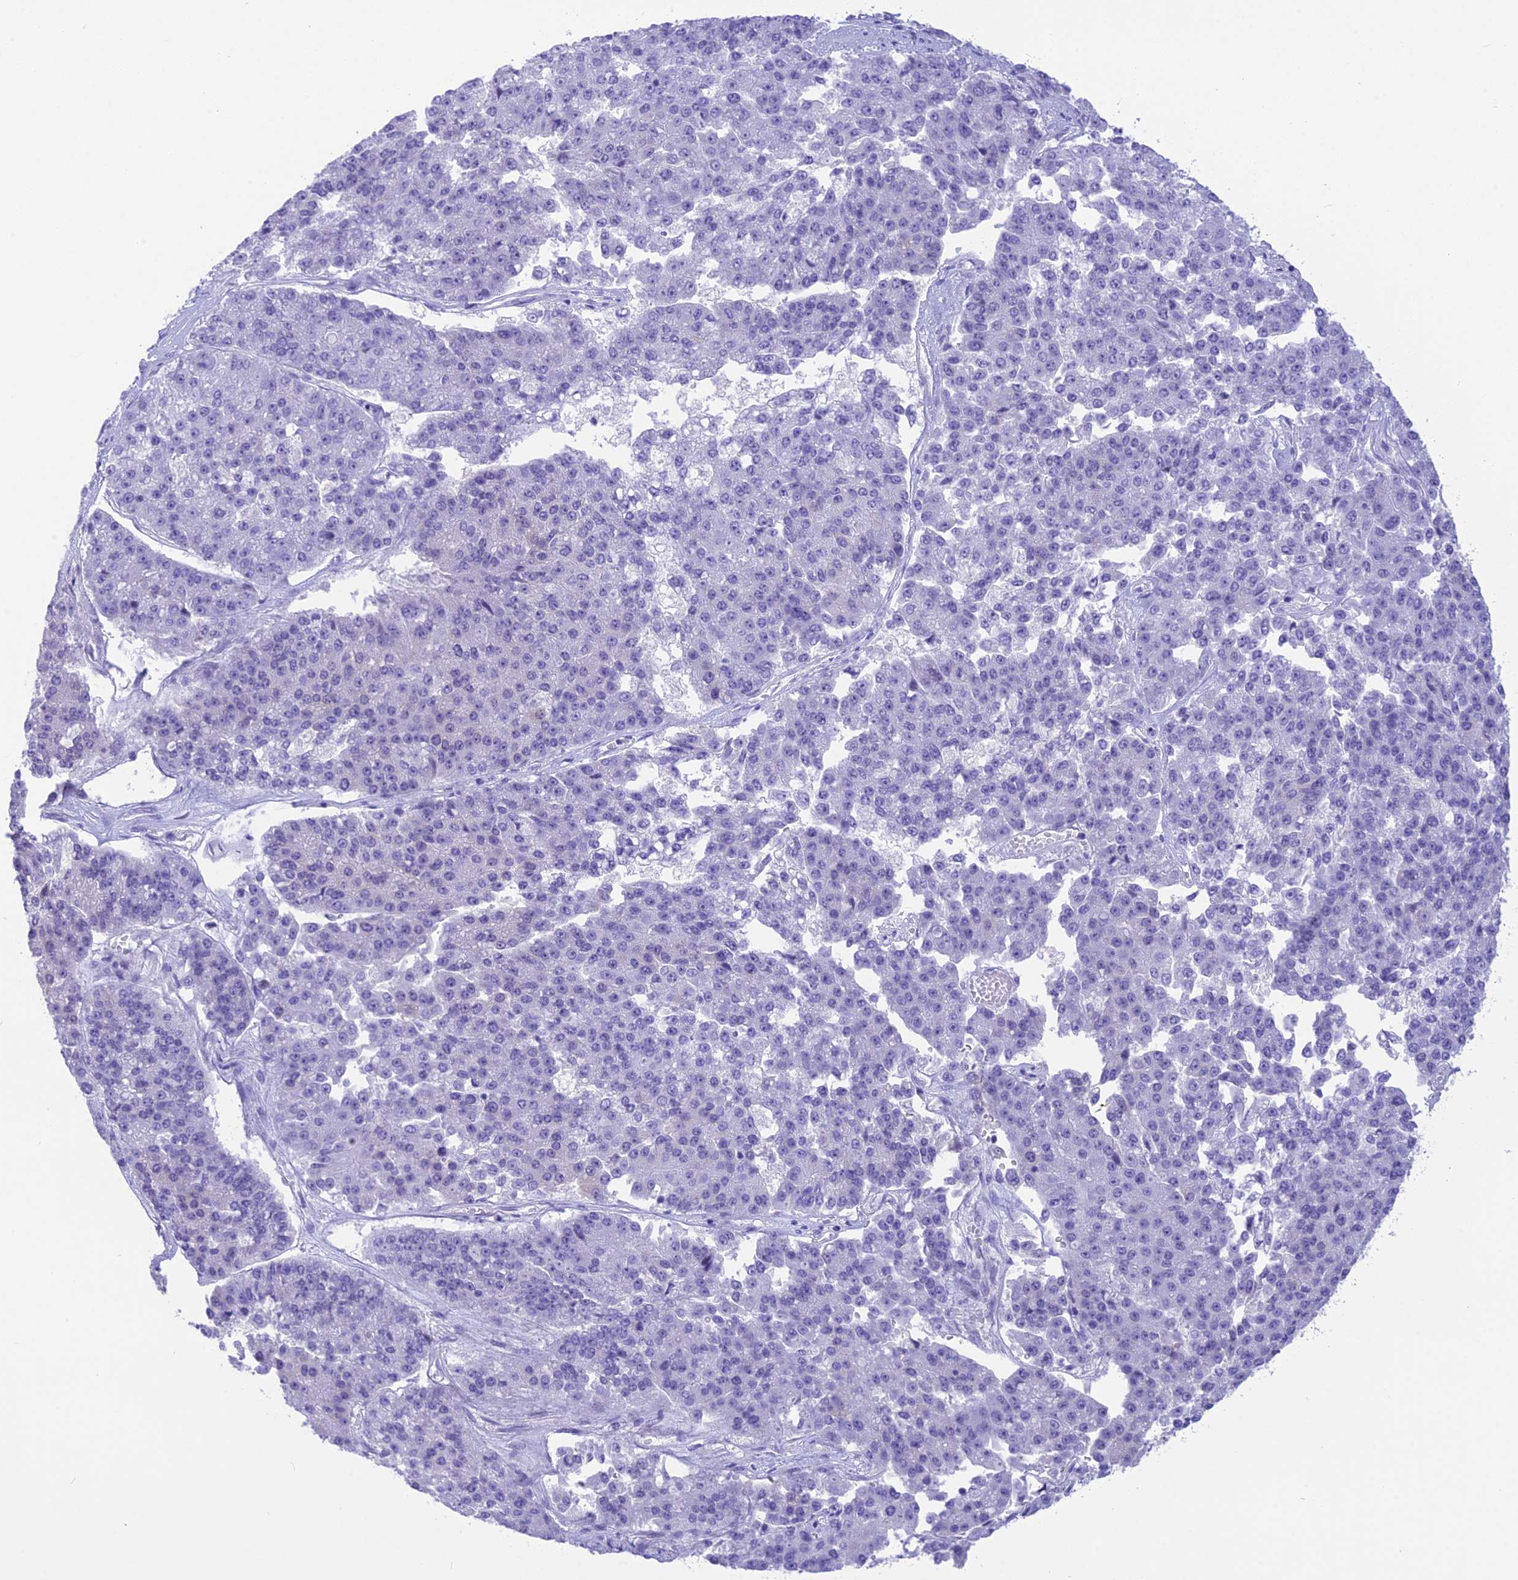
{"staining": {"intensity": "negative", "quantity": "none", "location": "none"}, "tissue": "pancreatic cancer", "cell_type": "Tumor cells", "image_type": "cancer", "snomed": [{"axis": "morphology", "description": "Adenocarcinoma, NOS"}, {"axis": "topography", "description": "Pancreas"}], "caption": "Pancreatic cancer was stained to show a protein in brown. There is no significant expression in tumor cells.", "gene": "DCAF16", "patient": {"sex": "male", "age": 50}}